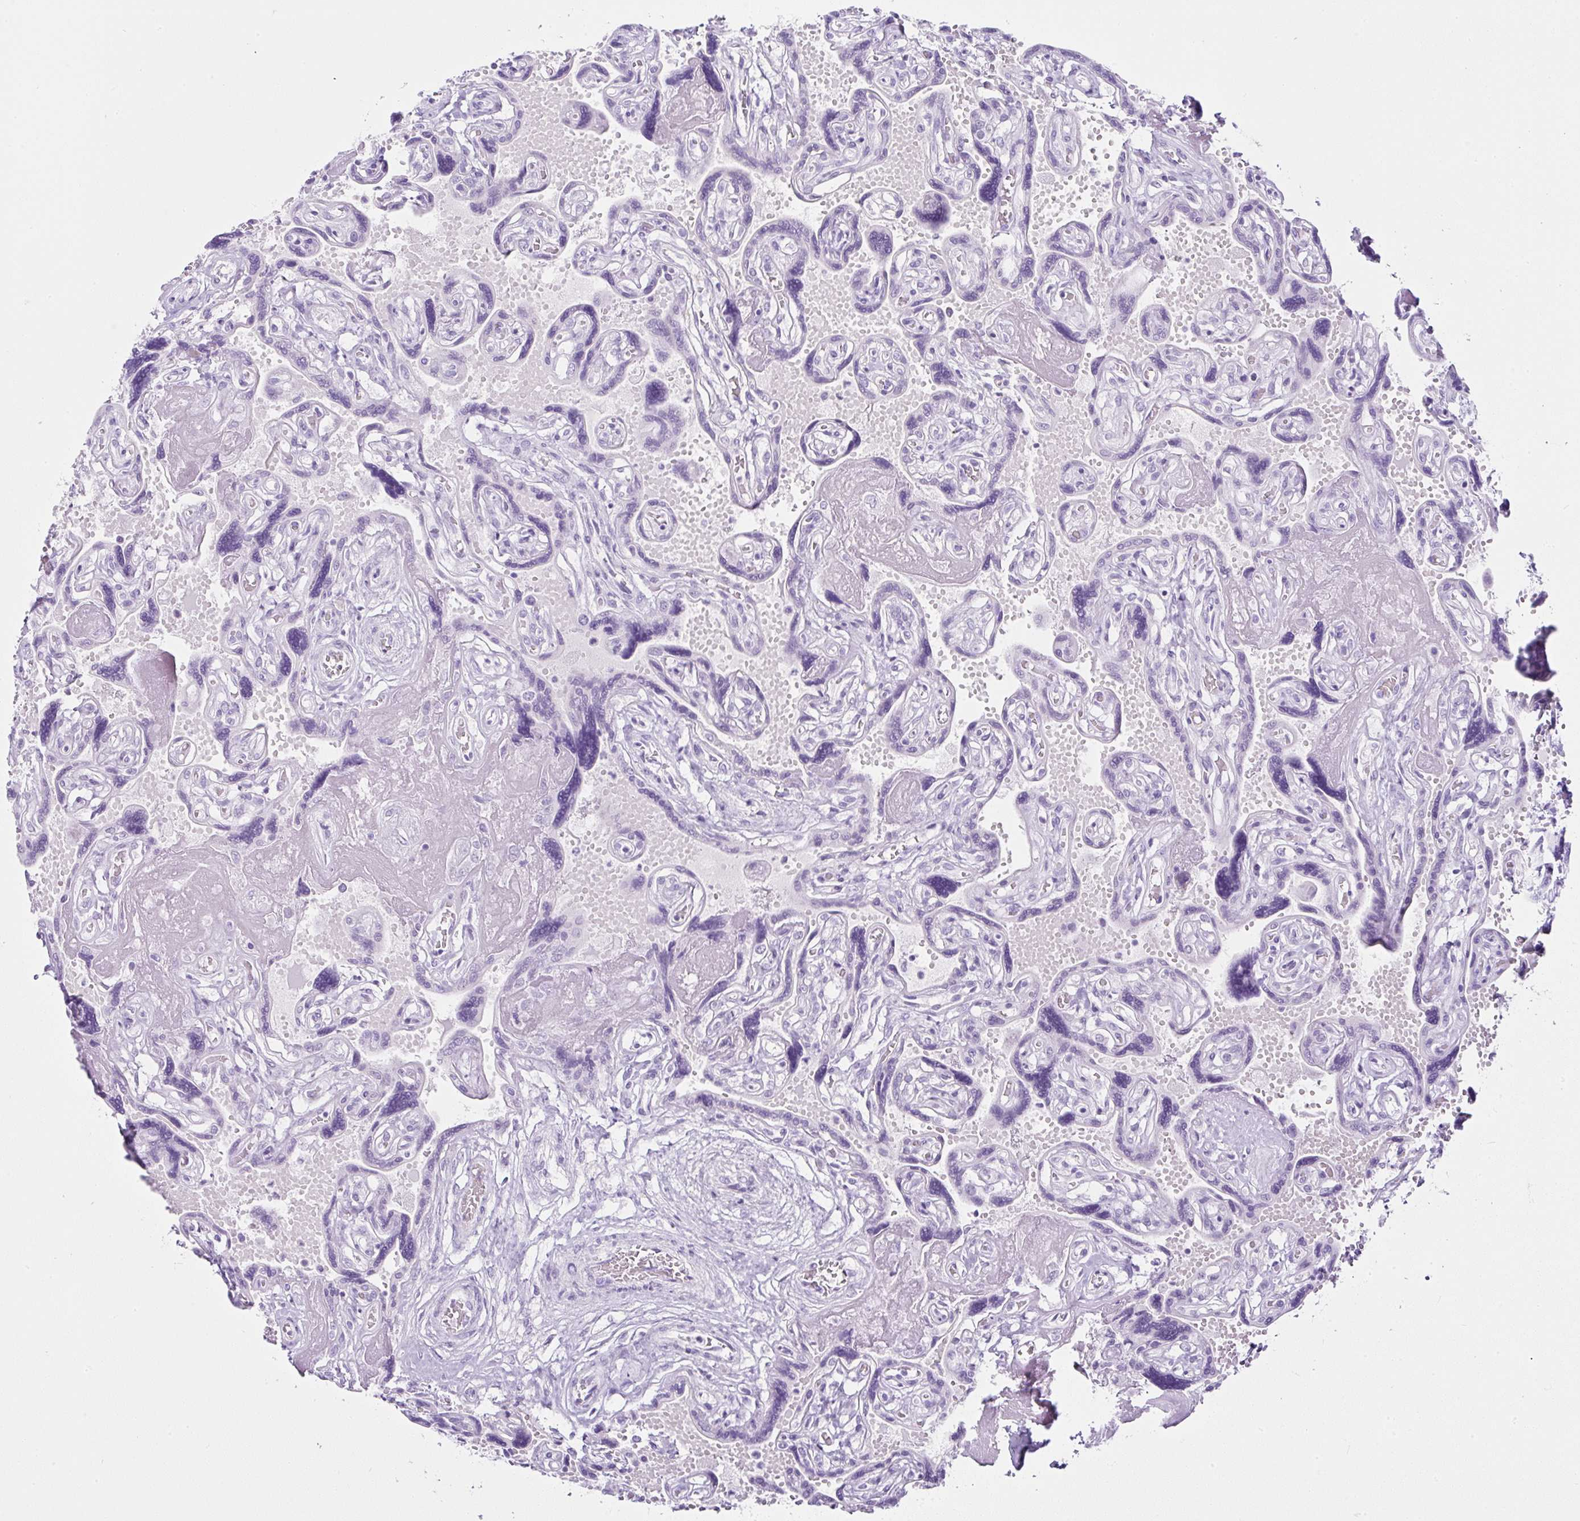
{"staining": {"intensity": "negative", "quantity": "none", "location": "none"}, "tissue": "placenta", "cell_type": "Trophoblastic cells", "image_type": "normal", "snomed": [{"axis": "morphology", "description": "Normal tissue, NOS"}, {"axis": "topography", "description": "Placenta"}], "caption": "An immunohistochemistry image of unremarkable placenta is shown. There is no staining in trophoblastic cells of placenta.", "gene": "SERPINB3", "patient": {"sex": "female", "age": 32}}